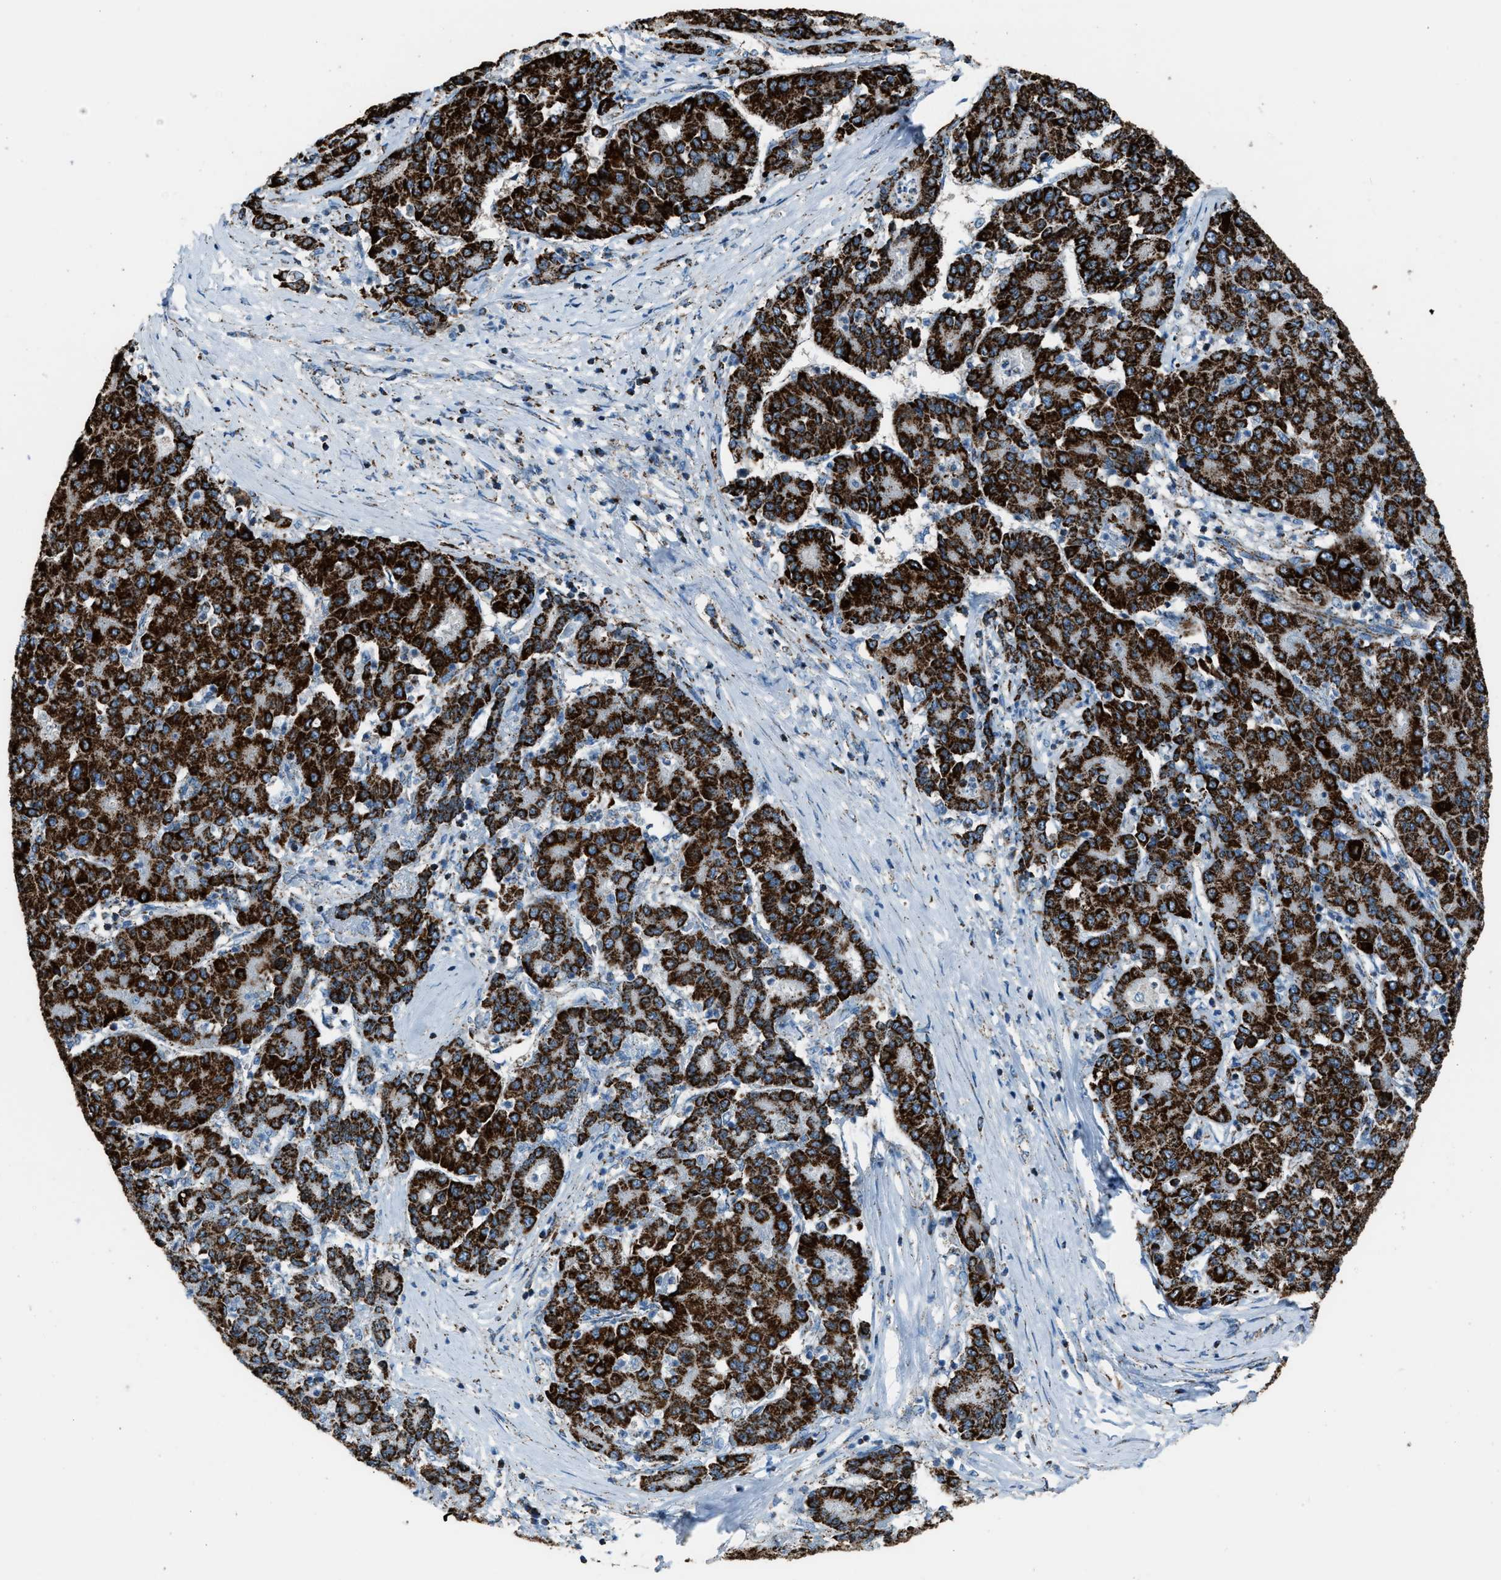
{"staining": {"intensity": "strong", "quantity": ">75%", "location": "cytoplasmic/membranous"}, "tissue": "liver cancer", "cell_type": "Tumor cells", "image_type": "cancer", "snomed": [{"axis": "morphology", "description": "Carcinoma, Hepatocellular, NOS"}, {"axis": "topography", "description": "Liver"}], "caption": "The image reveals a brown stain indicating the presence of a protein in the cytoplasmic/membranous of tumor cells in hepatocellular carcinoma (liver).", "gene": "MDH2", "patient": {"sex": "male", "age": 65}}